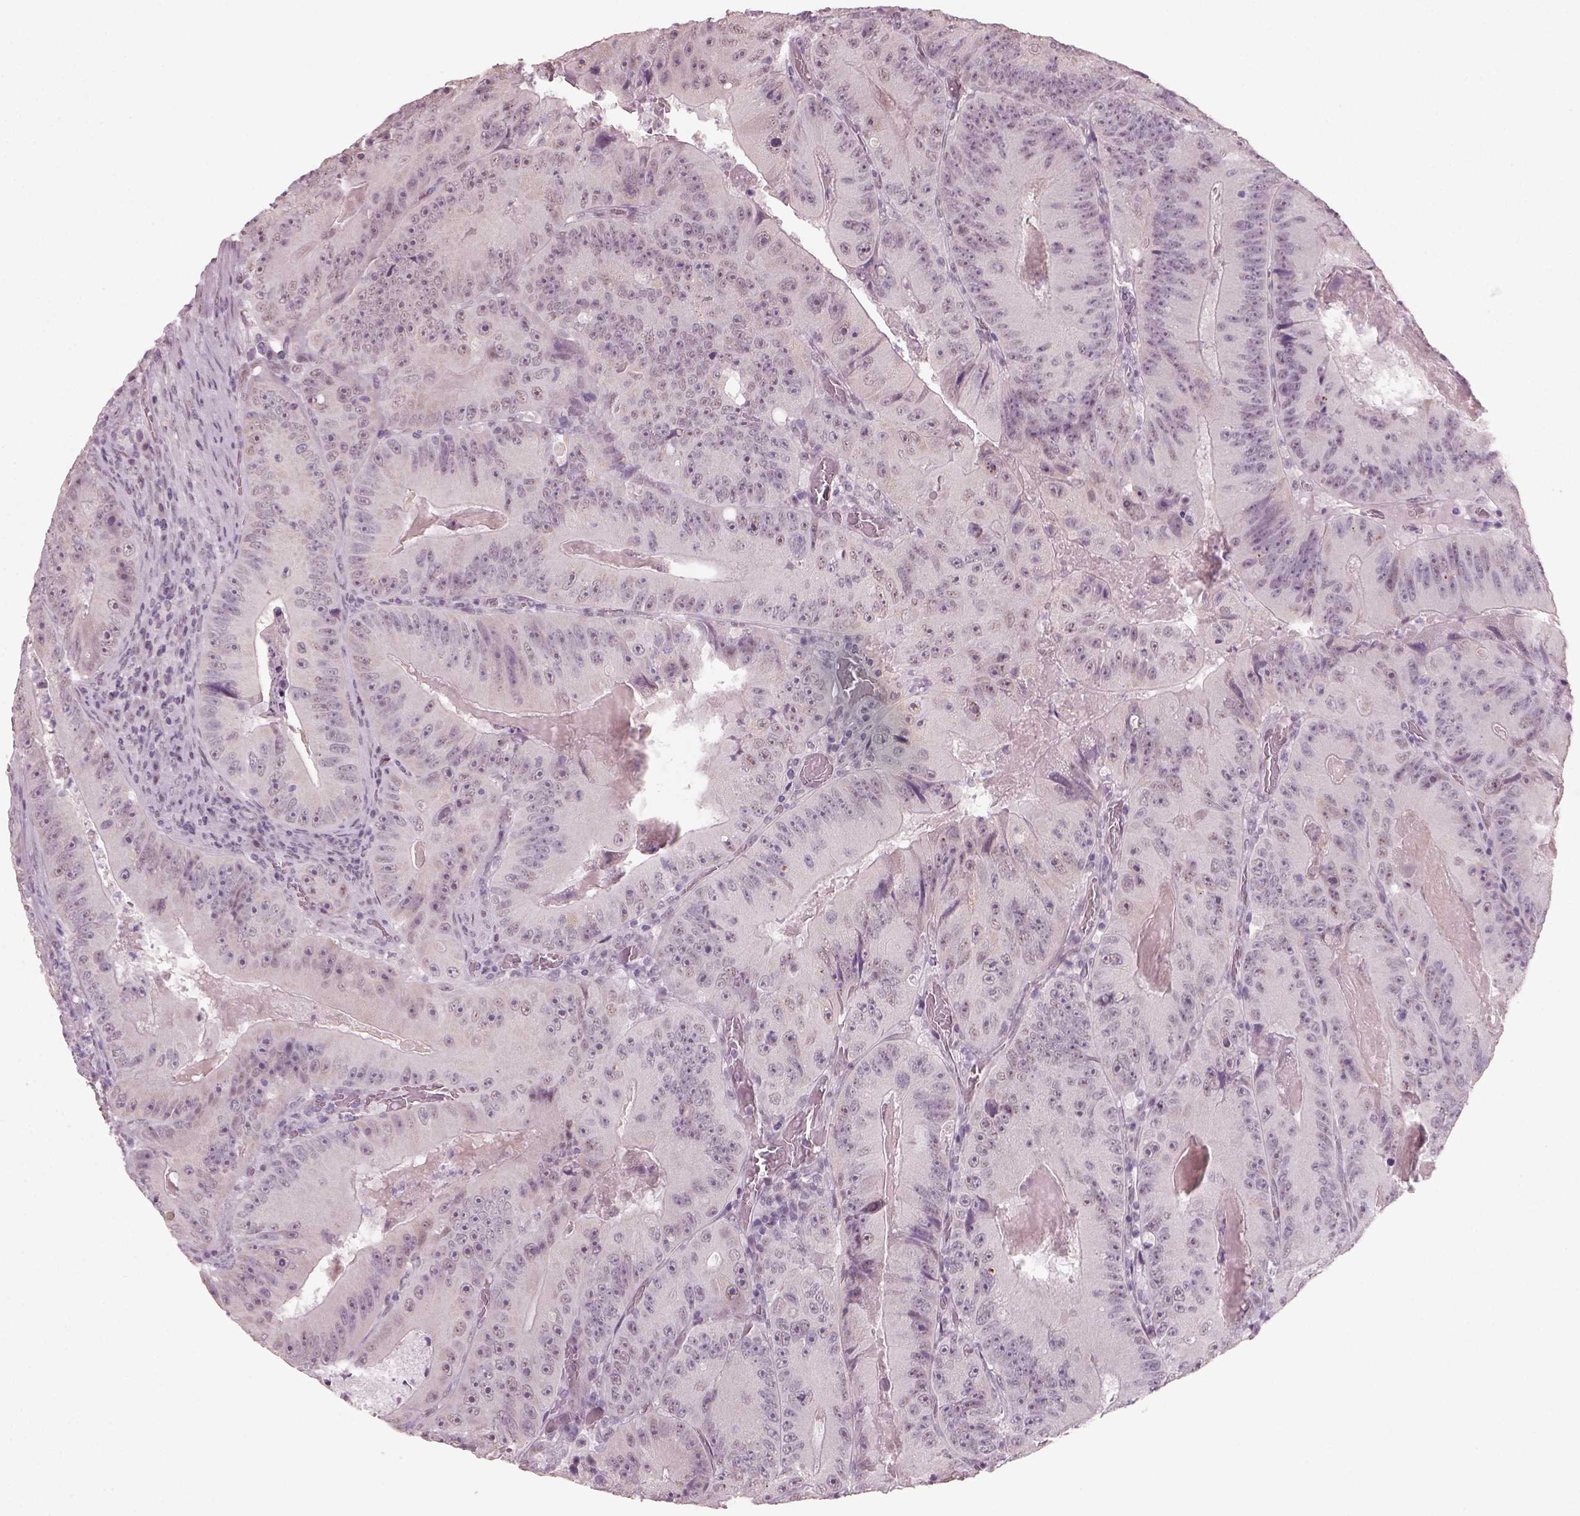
{"staining": {"intensity": "negative", "quantity": "none", "location": "none"}, "tissue": "colorectal cancer", "cell_type": "Tumor cells", "image_type": "cancer", "snomed": [{"axis": "morphology", "description": "Adenocarcinoma, NOS"}, {"axis": "topography", "description": "Colon"}], "caption": "Protein analysis of adenocarcinoma (colorectal) displays no significant positivity in tumor cells.", "gene": "NAT8", "patient": {"sex": "female", "age": 86}}